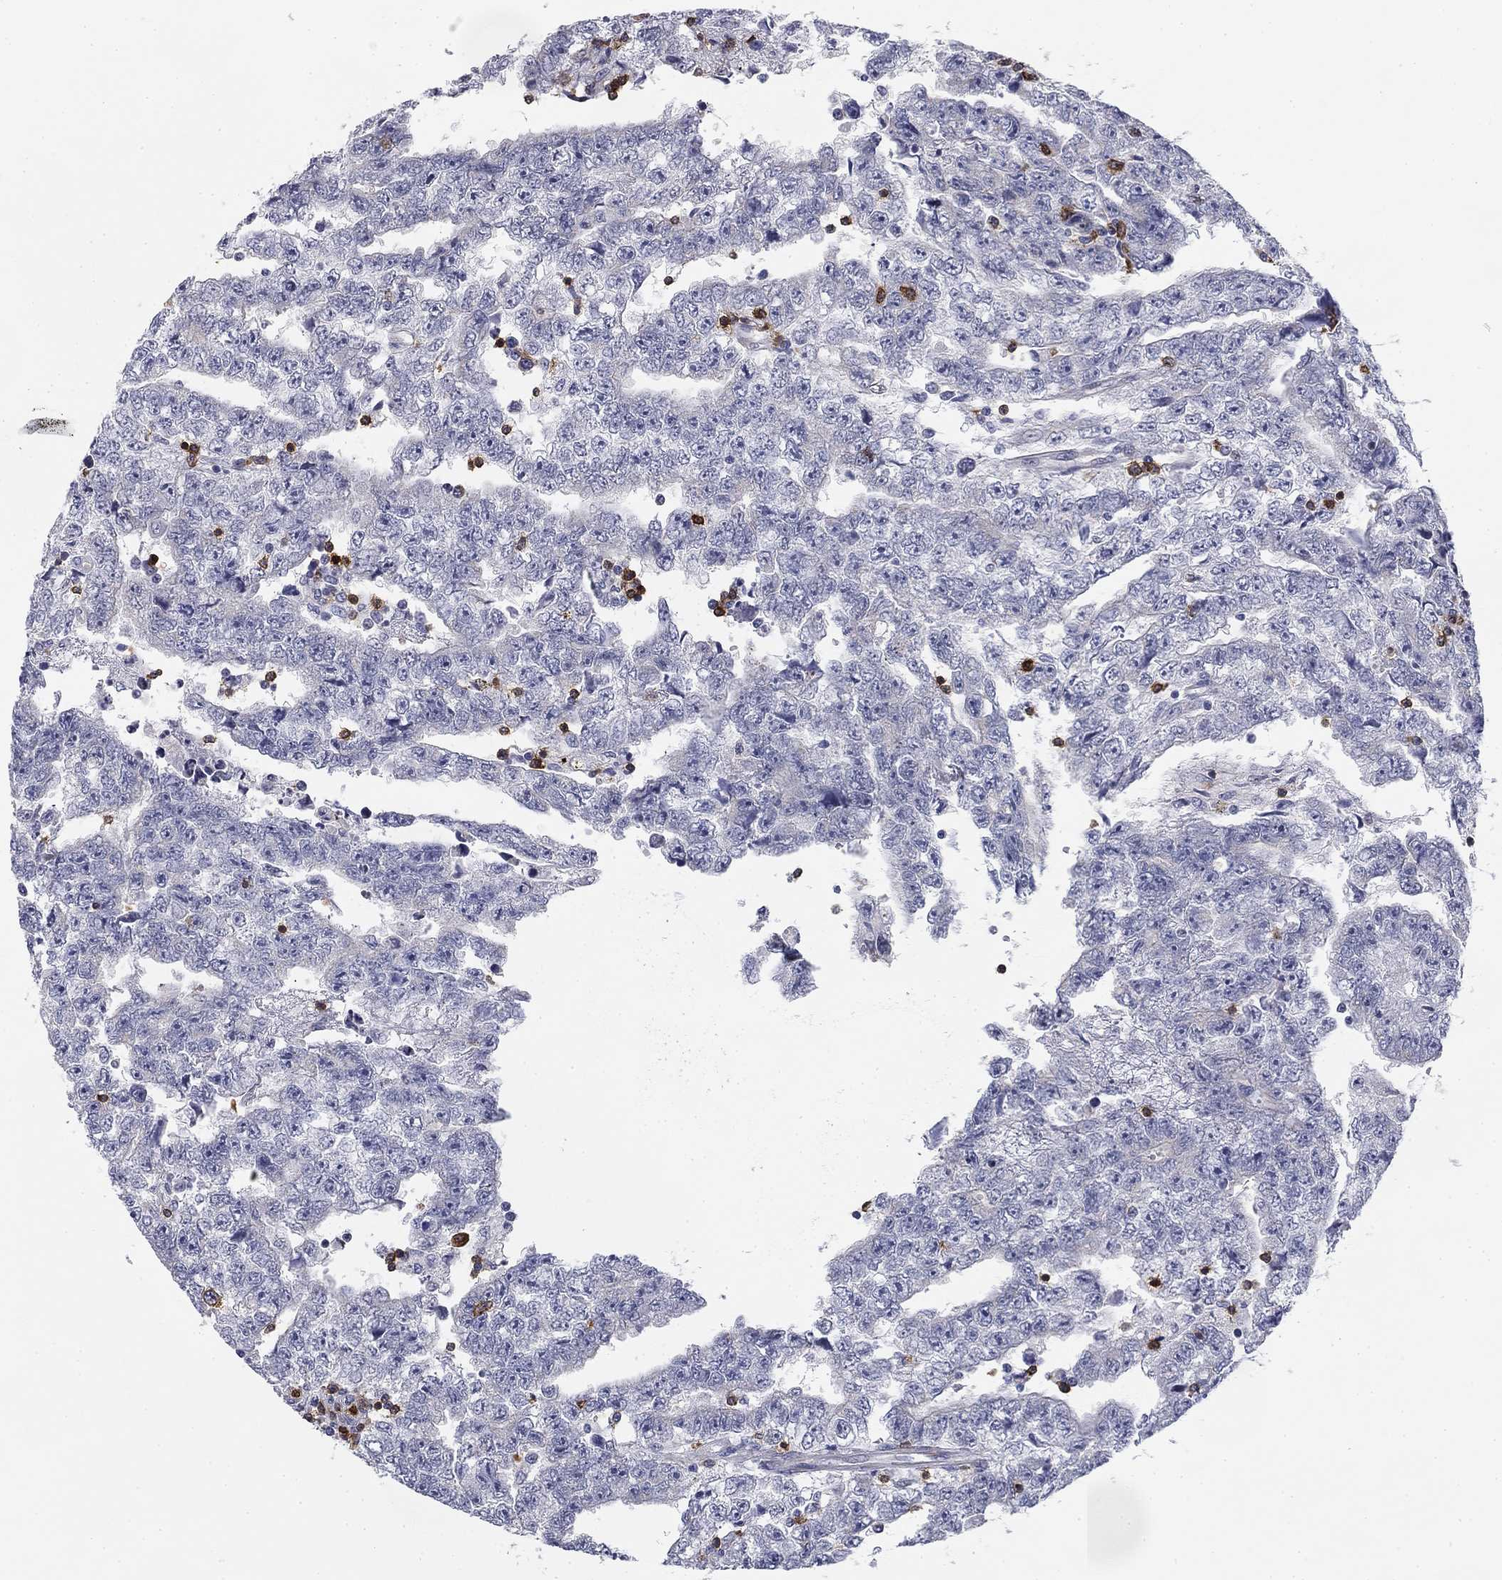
{"staining": {"intensity": "negative", "quantity": "none", "location": "none"}, "tissue": "testis cancer", "cell_type": "Tumor cells", "image_type": "cancer", "snomed": [{"axis": "morphology", "description": "Carcinoma, Embryonal, NOS"}, {"axis": "topography", "description": "Testis"}], "caption": "Immunohistochemistry (IHC) image of human embryonal carcinoma (testis) stained for a protein (brown), which shows no expression in tumor cells.", "gene": "TRAT1", "patient": {"sex": "male", "age": 25}}